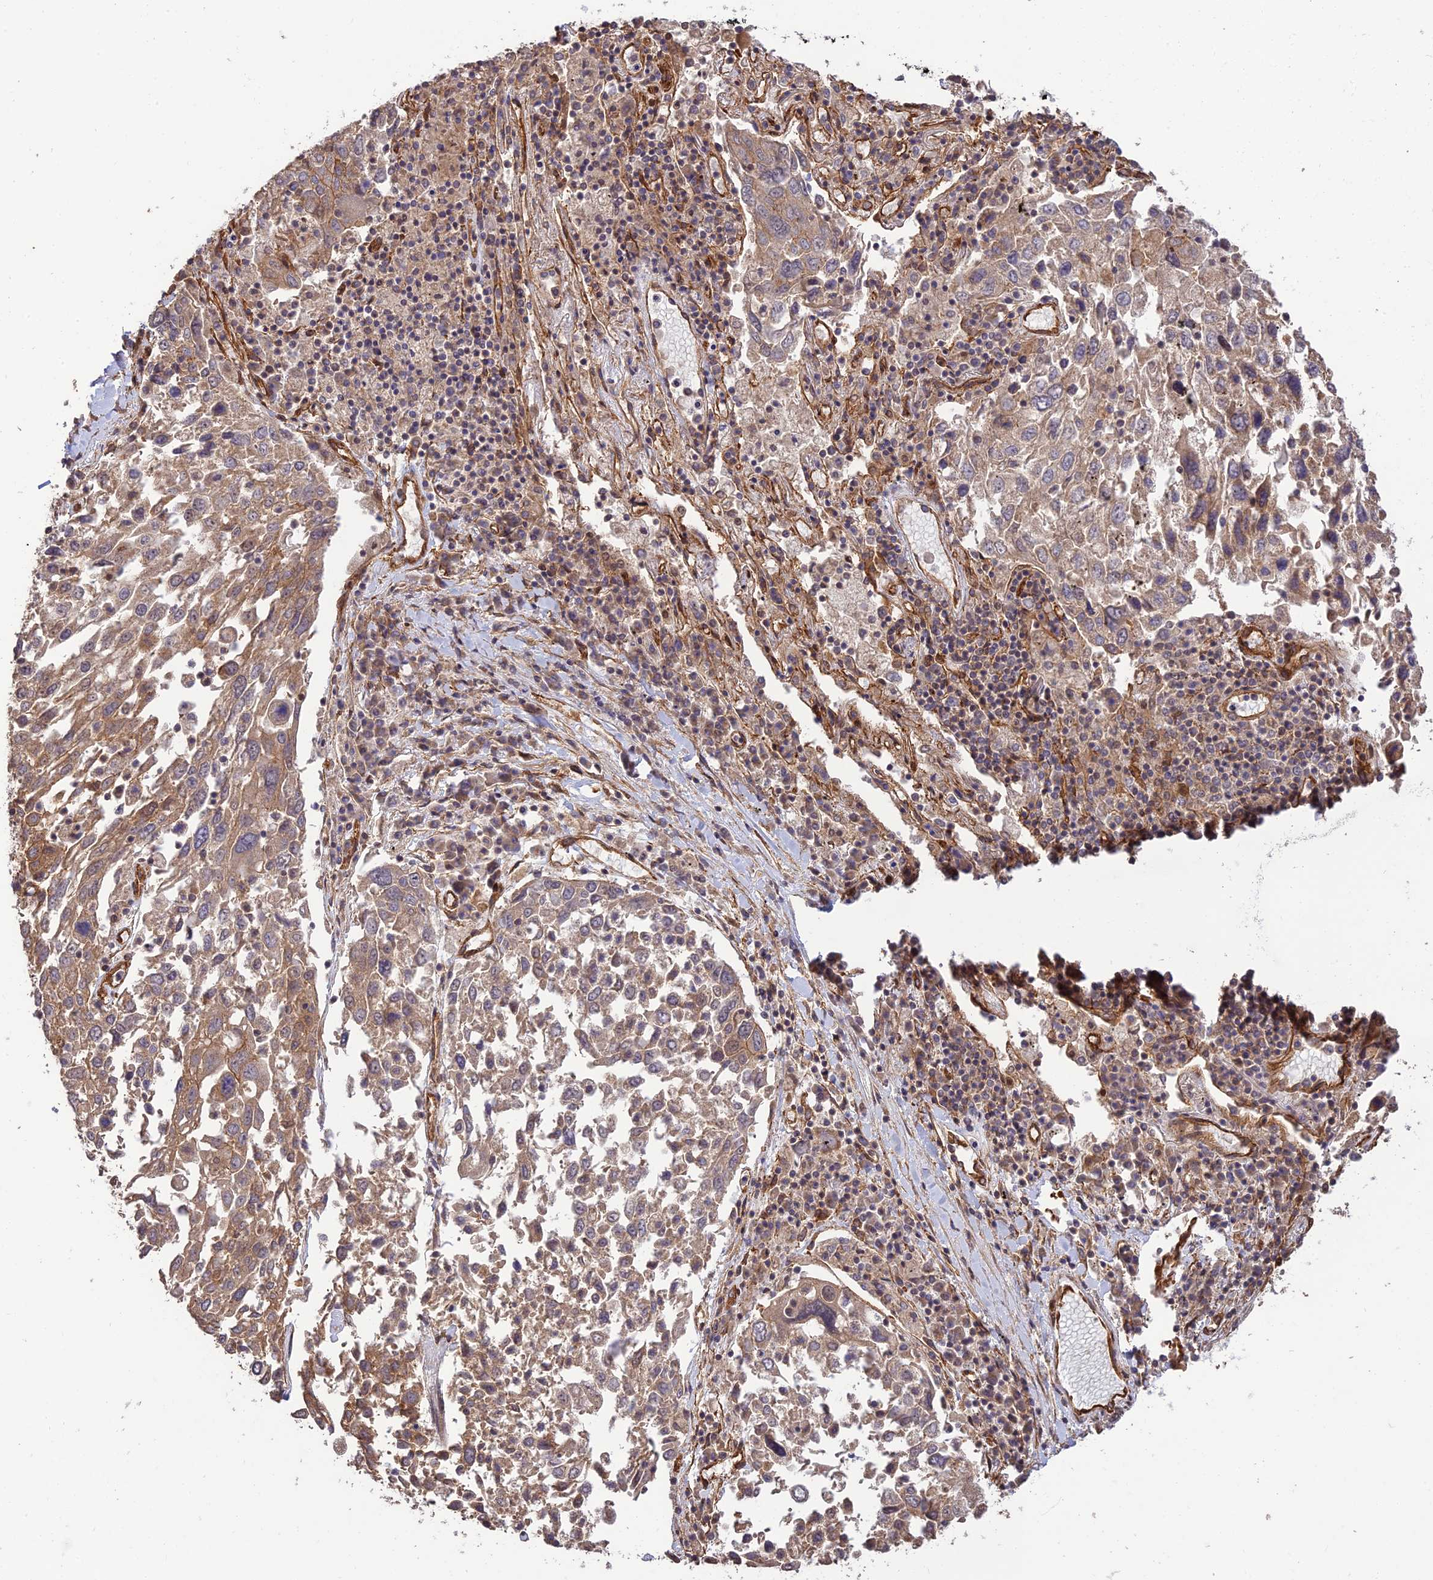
{"staining": {"intensity": "weak", "quantity": "25%-75%", "location": "cytoplasmic/membranous"}, "tissue": "lung cancer", "cell_type": "Tumor cells", "image_type": "cancer", "snomed": [{"axis": "morphology", "description": "Squamous cell carcinoma, NOS"}, {"axis": "topography", "description": "Lung"}], "caption": "Immunohistochemistry (IHC) staining of lung cancer, which demonstrates low levels of weak cytoplasmic/membranous positivity in about 25%-75% of tumor cells indicating weak cytoplasmic/membranous protein staining. The staining was performed using DAB (3,3'-diaminobenzidine) (brown) for protein detection and nuclei were counterstained in hematoxylin (blue).", "gene": "HOMER2", "patient": {"sex": "male", "age": 65}}